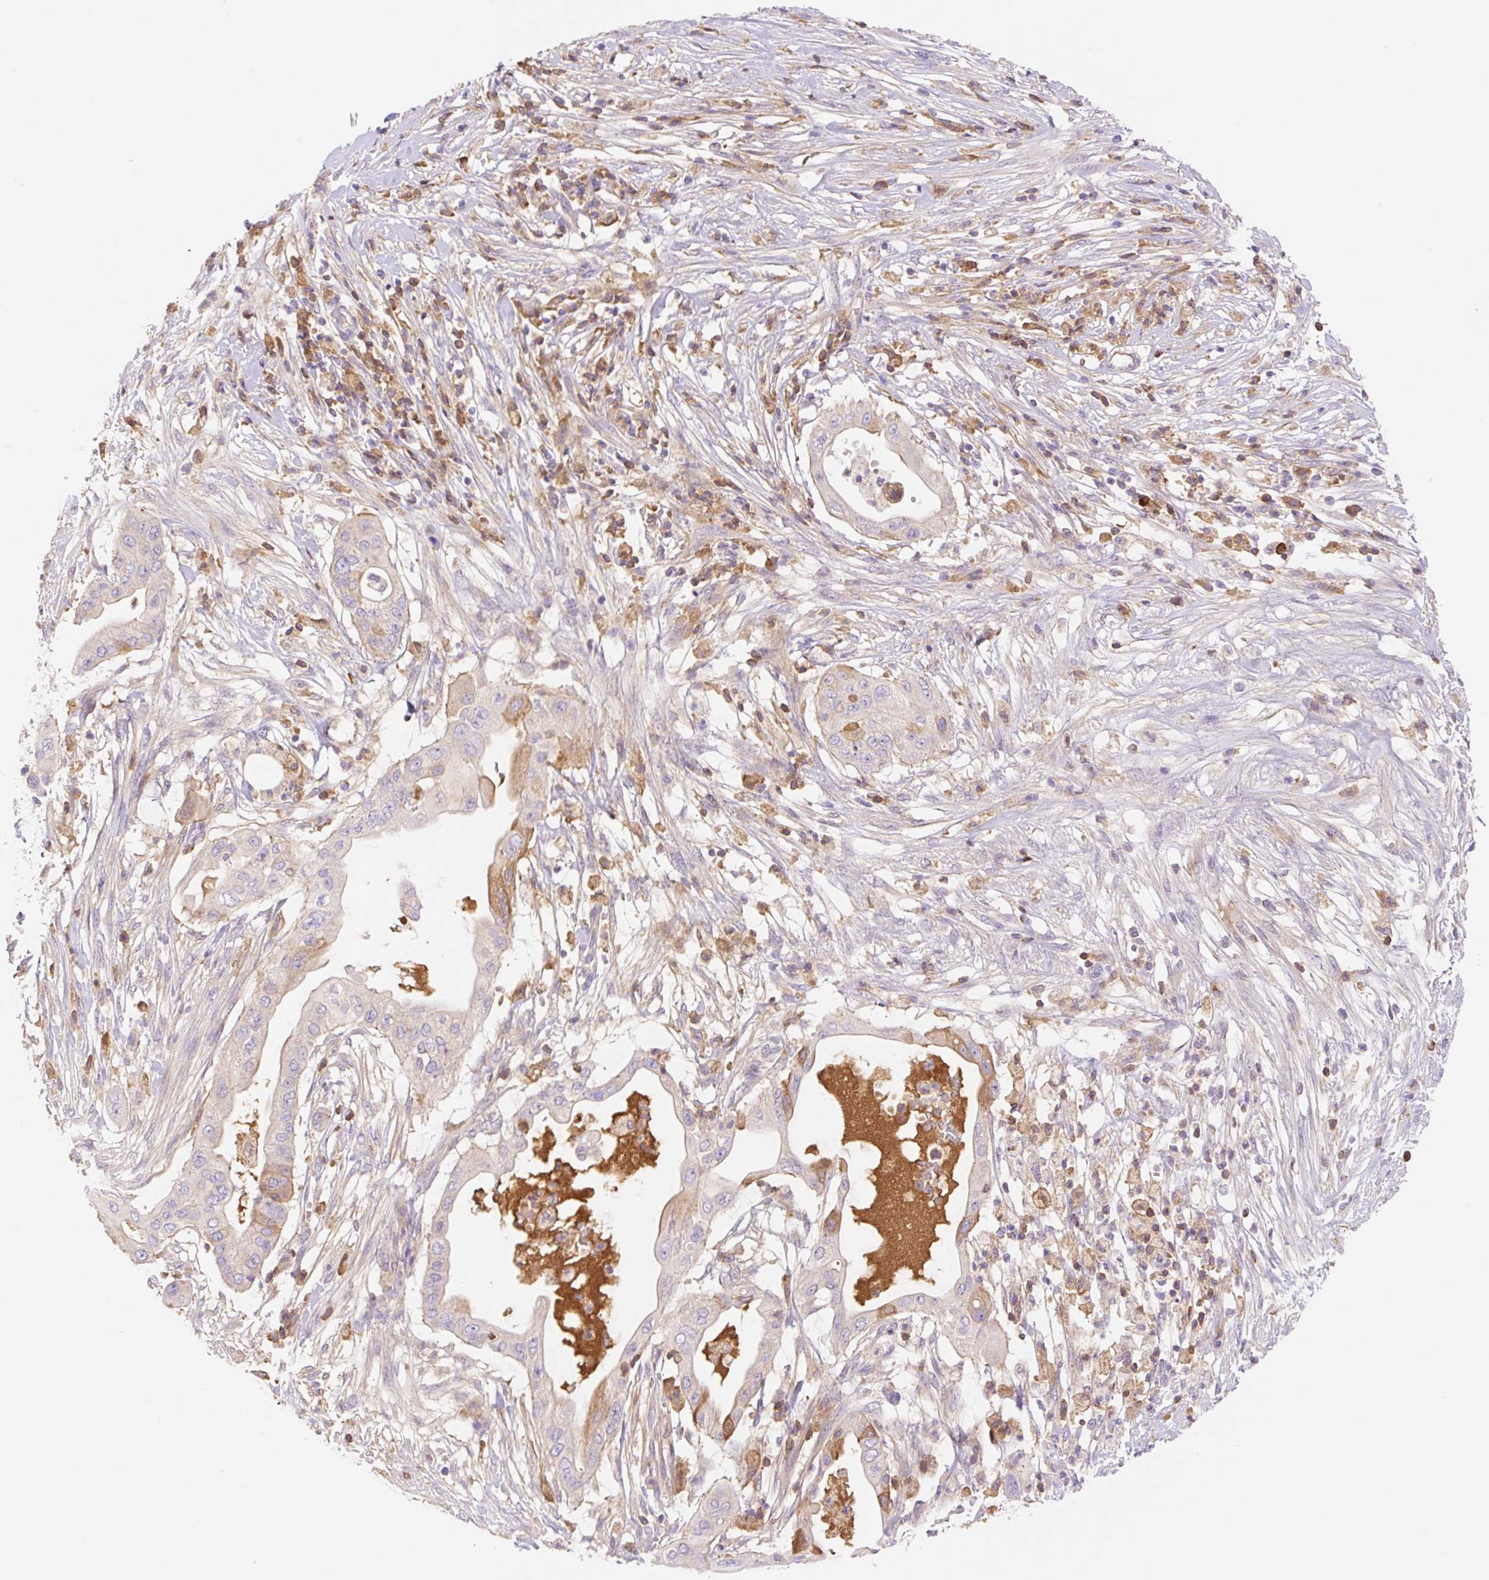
{"staining": {"intensity": "moderate", "quantity": "<25%", "location": "cytoplasmic/membranous"}, "tissue": "pancreatic cancer", "cell_type": "Tumor cells", "image_type": "cancer", "snomed": [{"axis": "morphology", "description": "Adenocarcinoma, NOS"}, {"axis": "topography", "description": "Pancreas"}], "caption": "Protein staining exhibits moderate cytoplasmic/membranous positivity in approximately <25% of tumor cells in pancreatic adenocarcinoma. The protein of interest is stained brown, and the nuclei are stained in blue (DAB (3,3'-diaminobenzidine) IHC with brightfield microscopy, high magnification).", "gene": "DENND5A", "patient": {"sex": "male", "age": 68}}